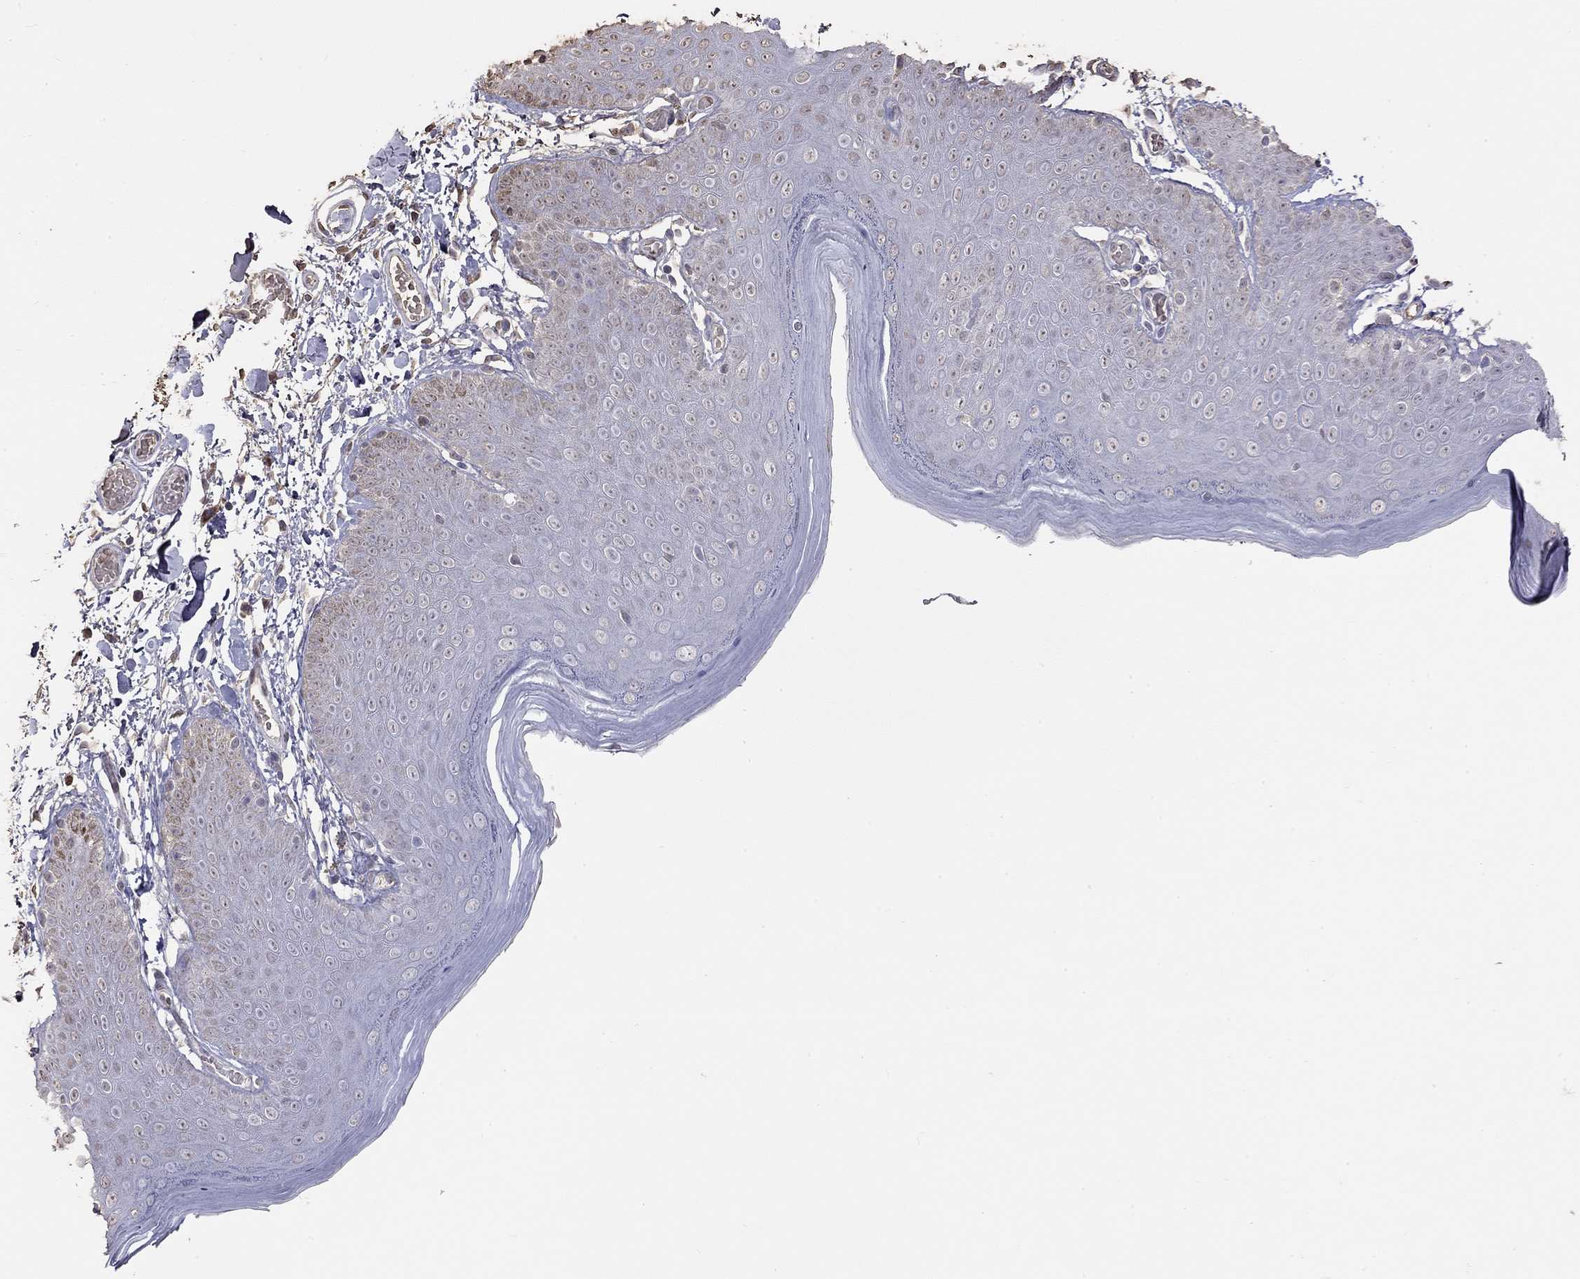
{"staining": {"intensity": "negative", "quantity": "none", "location": "none"}, "tissue": "skin", "cell_type": "Epidermal cells", "image_type": "normal", "snomed": [{"axis": "morphology", "description": "Normal tissue, NOS"}, {"axis": "topography", "description": "Anal"}], "caption": "Epidermal cells are negative for brown protein staining in normal skin.", "gene": "SUN3", "patient": {"sex": "male", "age": 53}}